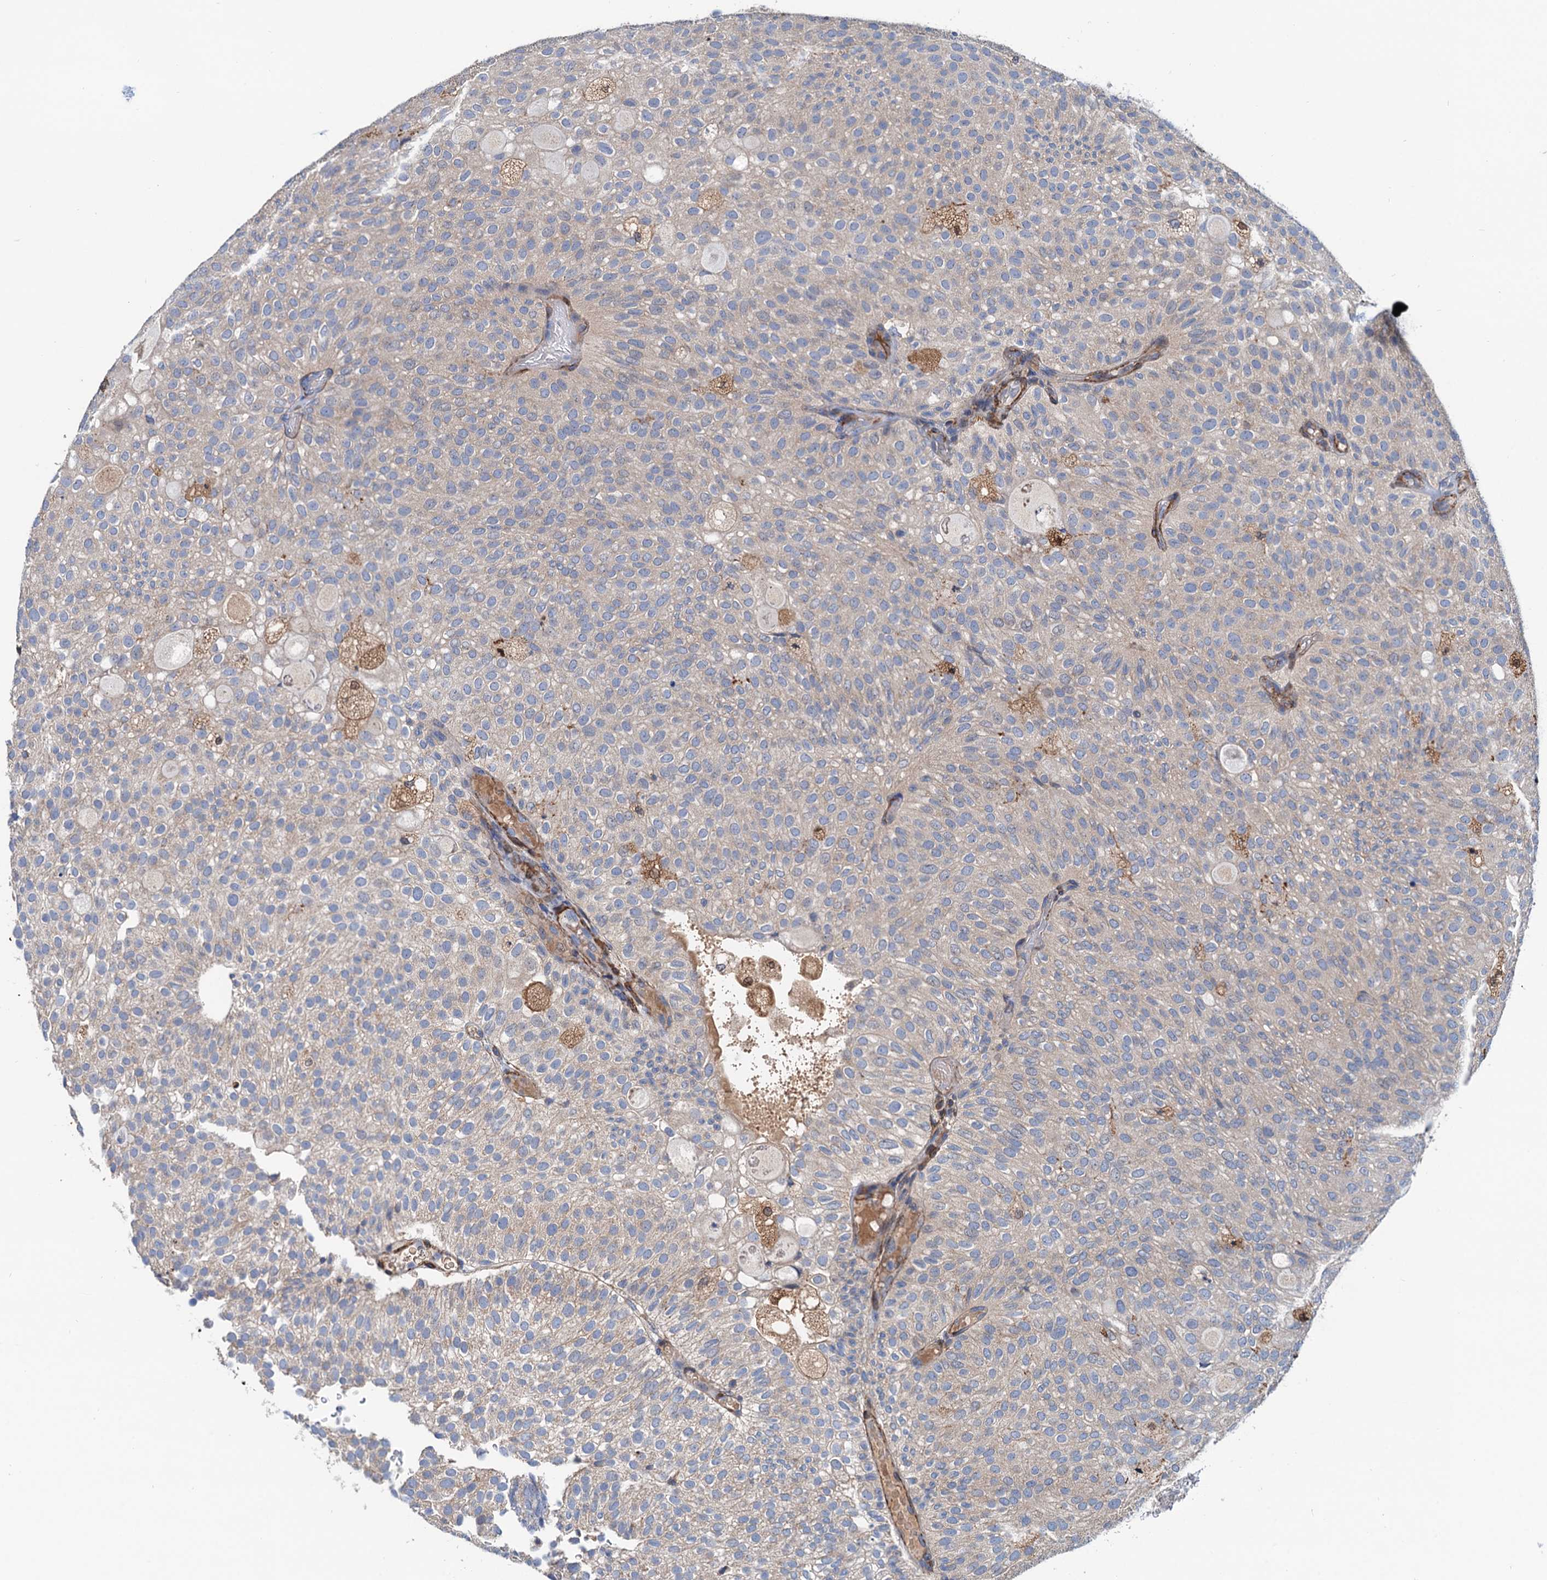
{"staining": {"intensity": "weak", "quantity": "<25%", "location": "cytoplasmic/membranous"}, "tissue": "urothelial cancer", "cell_type": "Tumor cells", "image_type": "cancer", "snomed": [{"axis": "morphology", "description": "Urothelial carcinoma, Low grade"}, {"axis": "topography", "description": "Urinary bladder"}], "caption": "This image is of urothelial carcinoma (low-grade) stained with IHC to label a protein in brown with the nuclei are counter-stained blue. There is no staining in tumor cells.", "gene": "CSTPP1", "patient": {"sex": "male", "age": 78}}